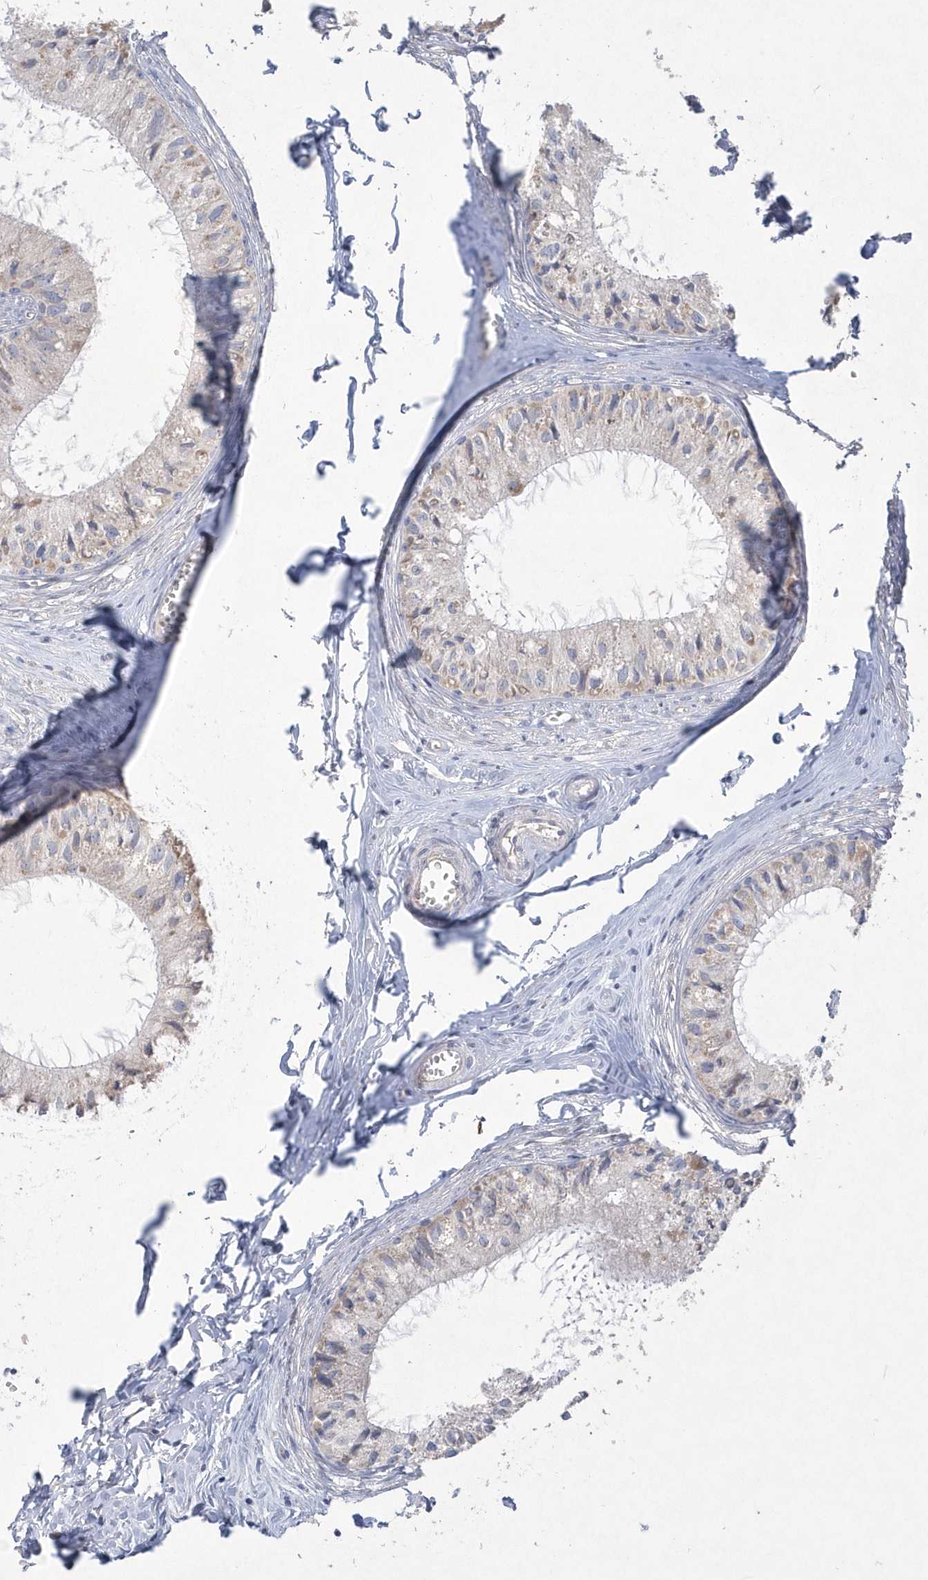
{"staining": {"intensity": "weak", "quantity": "<25%", "location": "cytoplasmic/membranous"}, "tissue": "epididymis", "cell_type": "Glandular cells", "image_type": "normal", "snomed": [{"axis": "morphology", "description": "Normal tissue, NOS"}, {"axis": "topography", "description": "Epididymis"}], "caption": "IHC micrograph of unremarkable epididymis: epididymis stained with DAB (3,3'-diaminobenzidine) demonstrates no significant protein expression in glandular cells.", "gene": "DGAT1", "patient": {"sex": "male", "age": 36}}